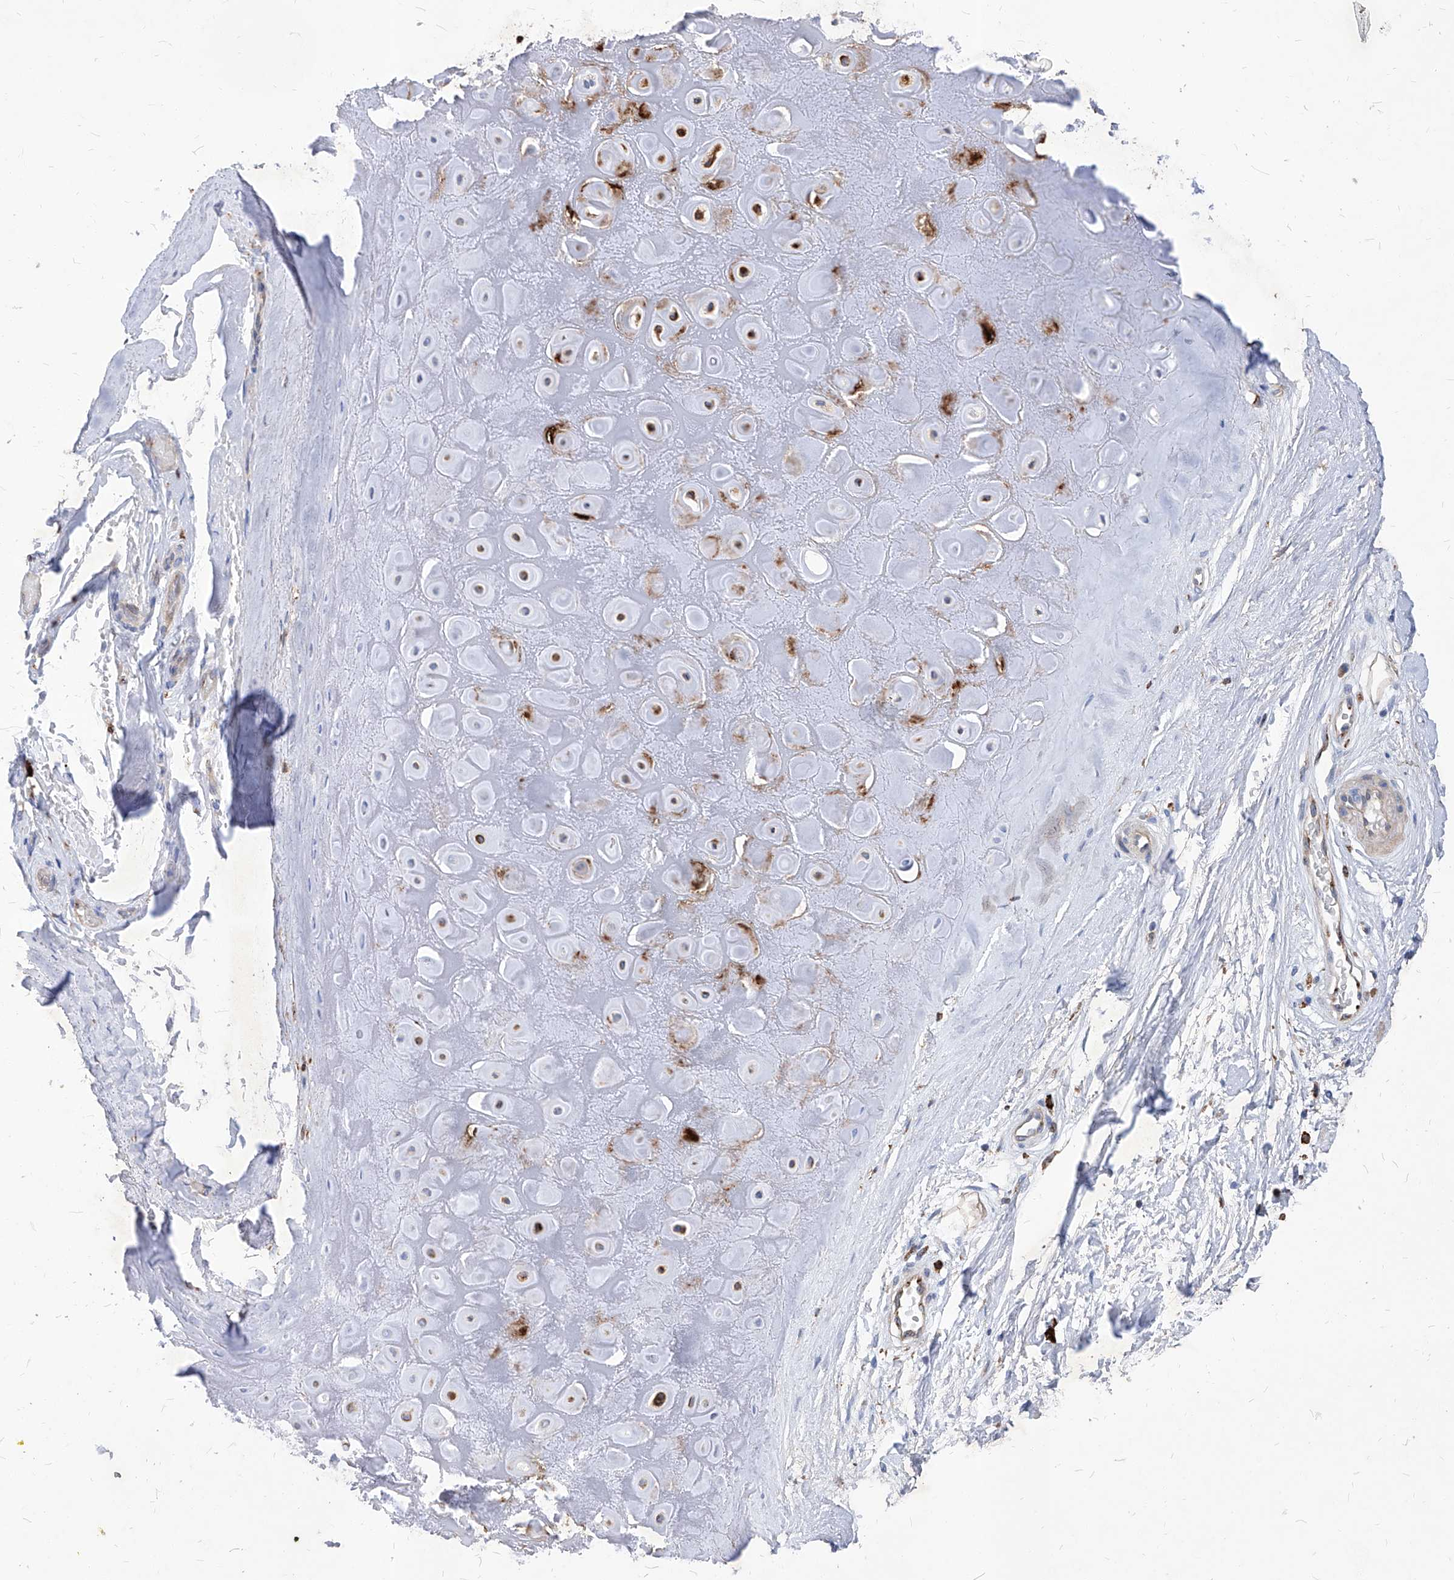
{"staining": {"intensity": "weak", "quantity": "<25%", "location": "cytoplasmic/membranous"}, "tissue": "adipose tissue", "cell_type": "Adipocytes", "image_type": "normal", "snomed": [{"axis": "morphology", "description": "Normal tissue, NOS"}, {"axis": "morphology", "description": "Basal cell carcinoma"}, {"axis": "topography", "description": "Skin"}], "caption": "Adipocytes show no significant protein positivity in normal adipose tissue. (DAB (3,3'-diaminobenzidine) immunohistochemistry, high magnification).", "gene": "UBOX5", "patient": {"sex": "female", "age": 89}}